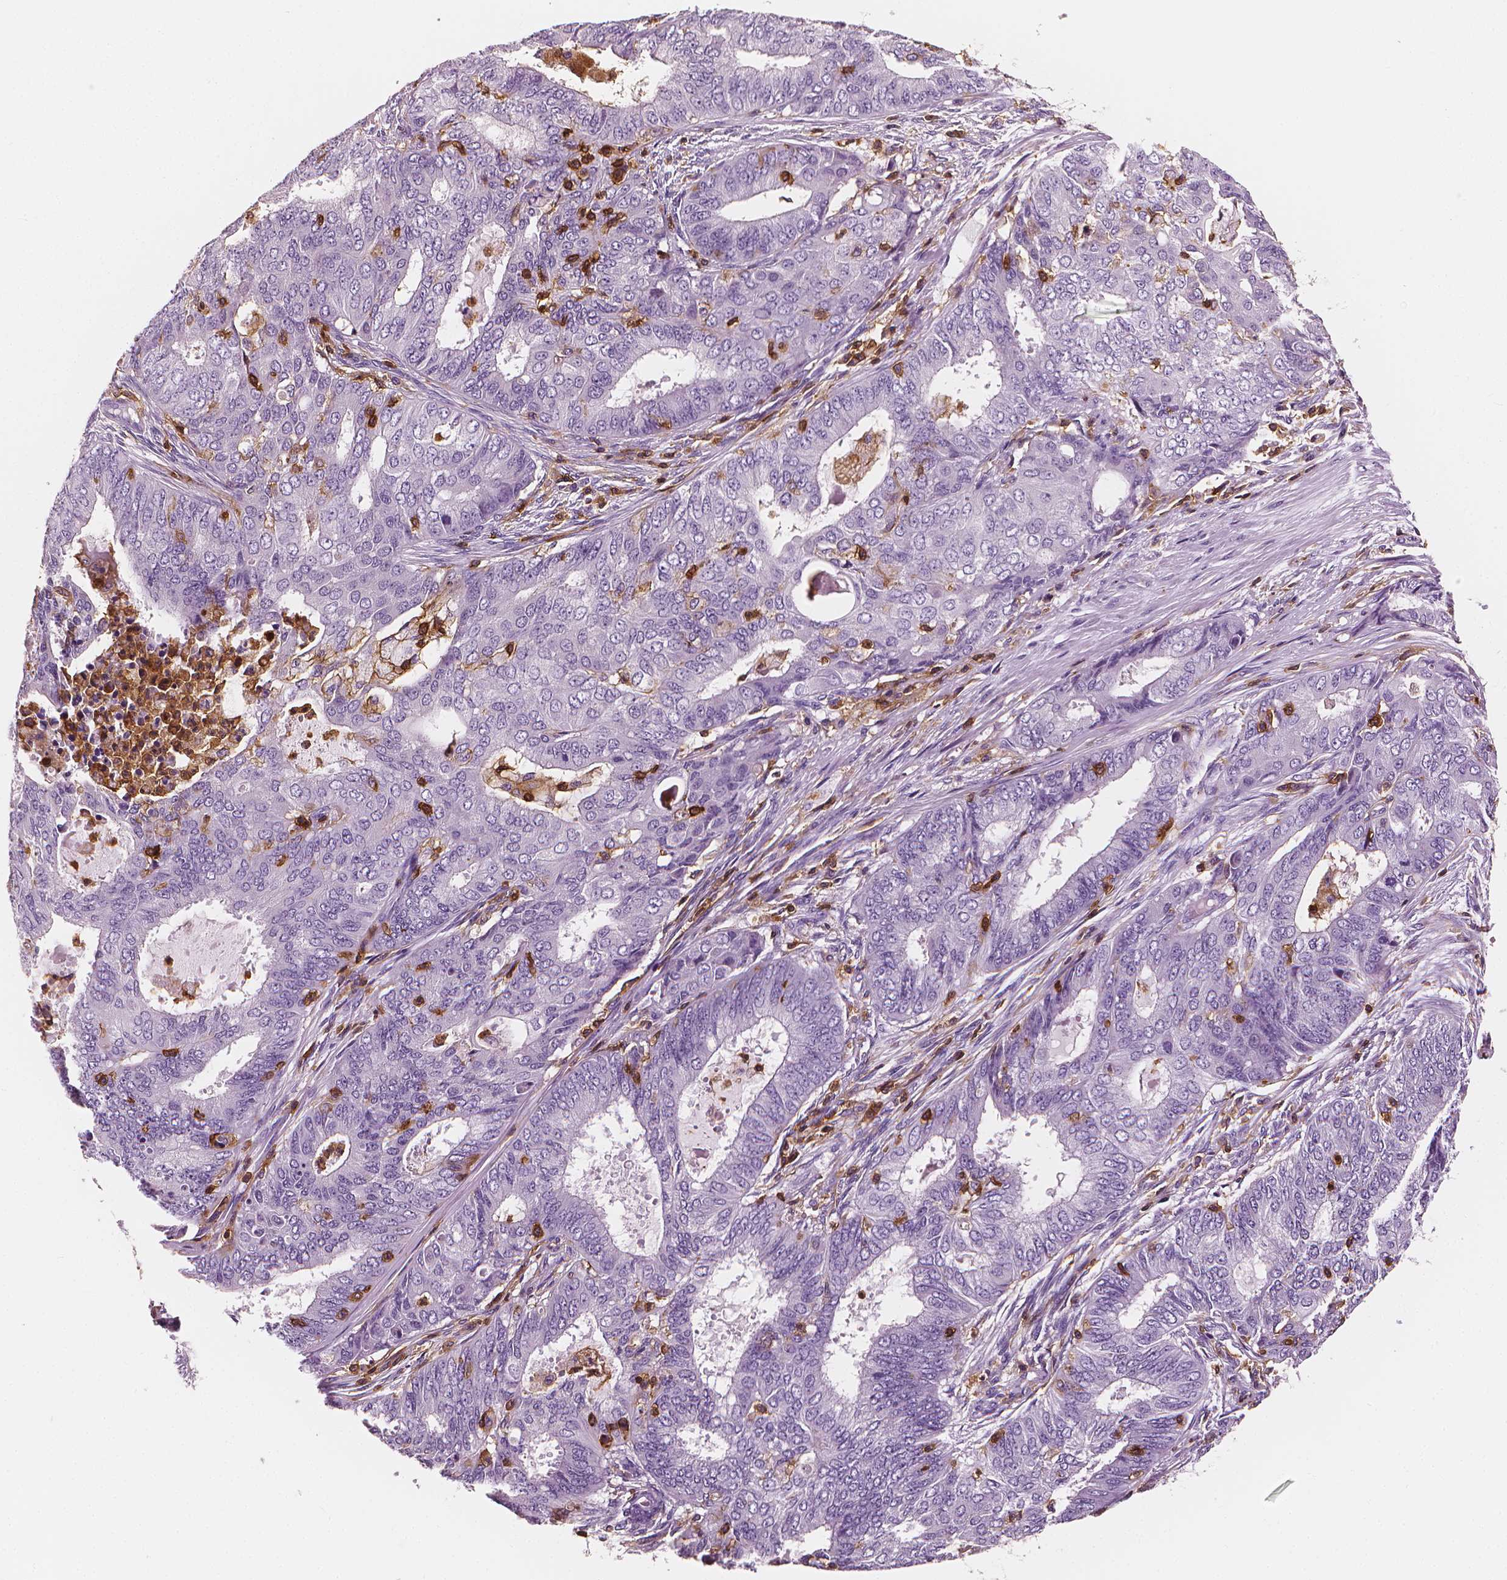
{"staining": {"intensity": "negative", "quantity": "none", "location": "none"}, "tissue": "endometrial cancer", "cell_type": "Tumor cells", "image_type": "cancer", "snomed": [{"axis": "morphology", "description": "Adenocarcinoma, NOS"}, {"axis": "topography", "description": "Endometrium"}], "caption": "A micrograph of endometrial cancer stained for a protein displays no brown staining in tumor cells.", "gene": "PTPRC", "patient": {"sex": "female", "age": 62}}